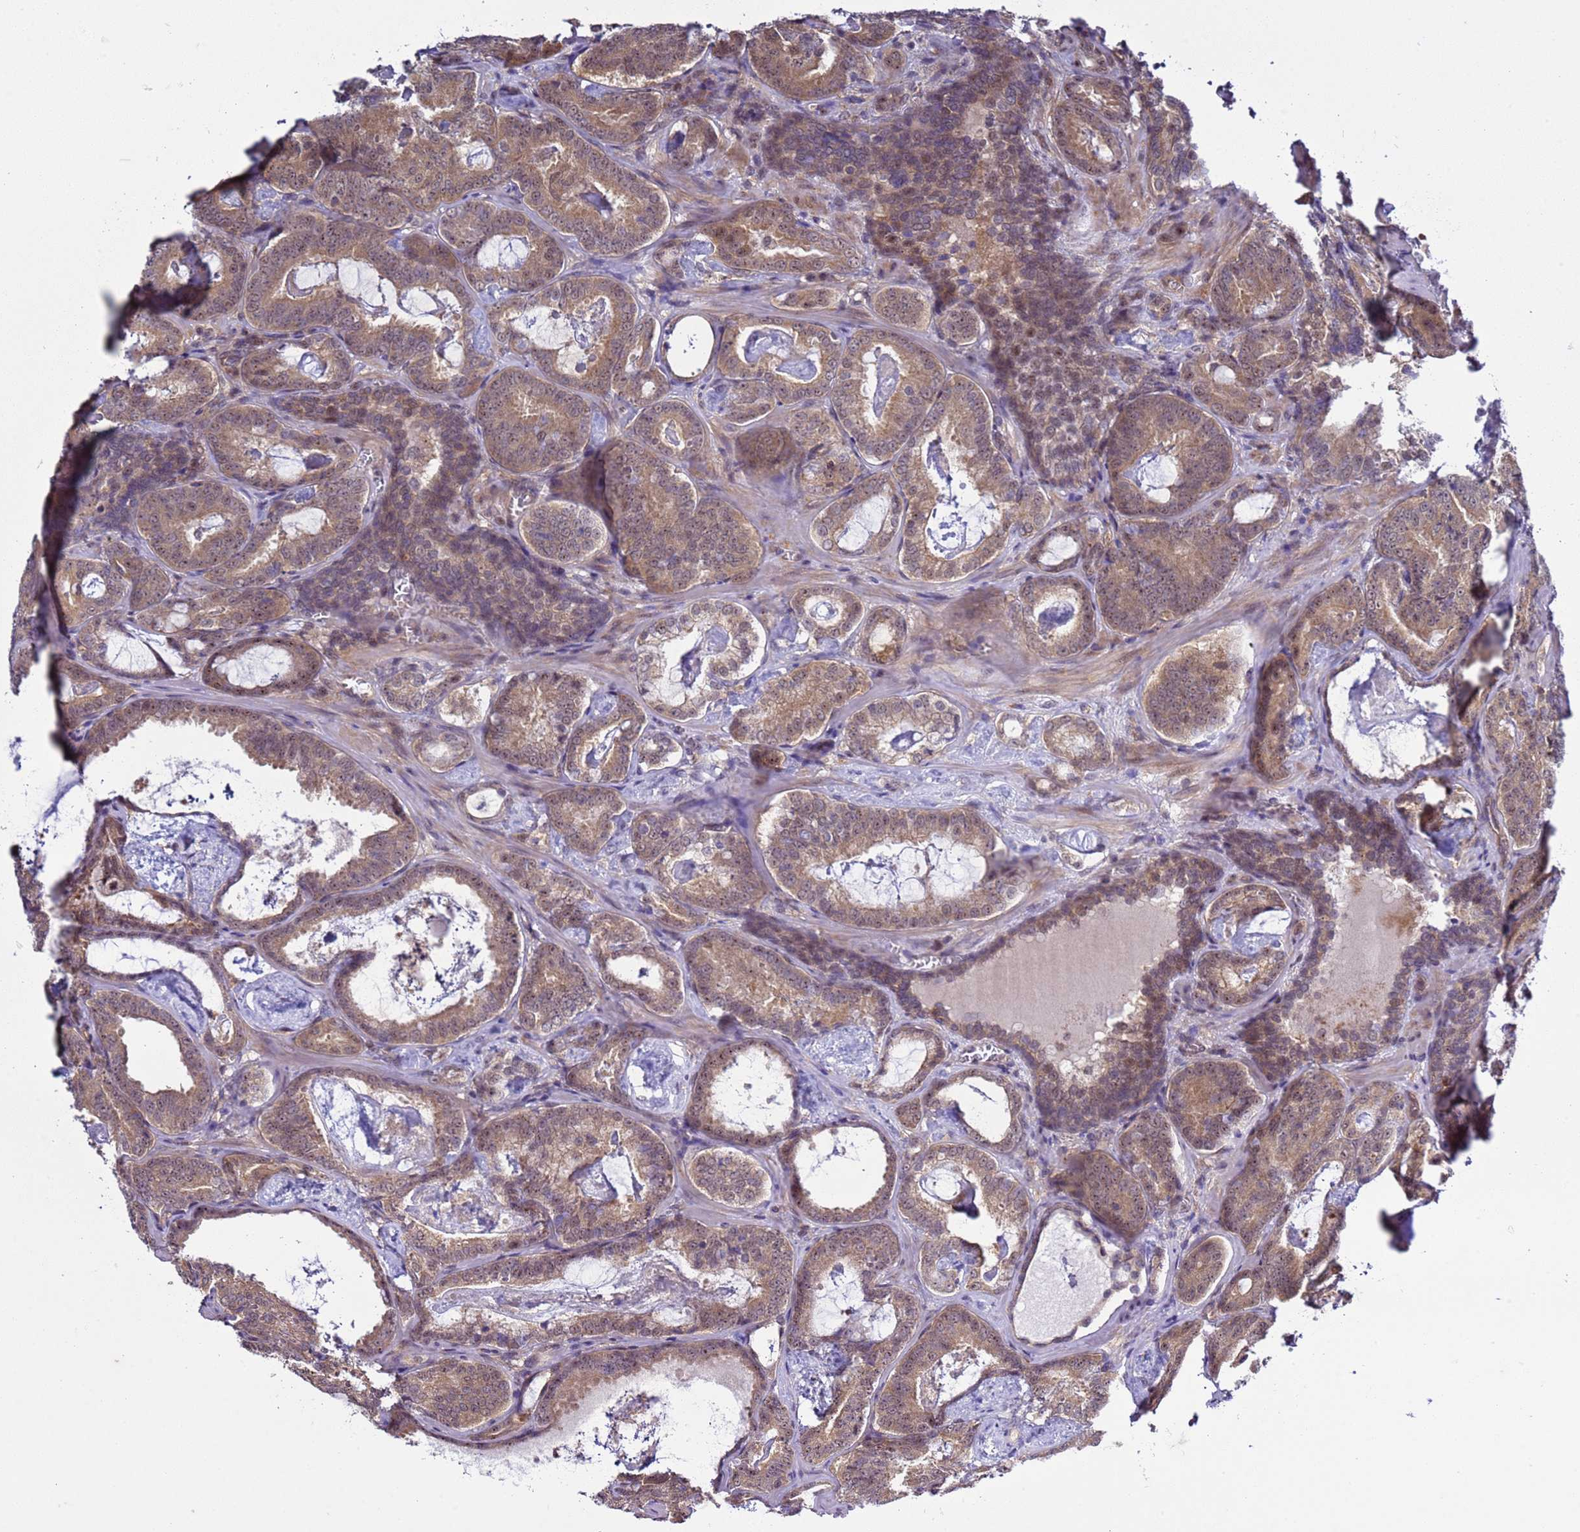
{"staining": {"intensity": "moderate", "quantity": ">75%", "location": "cytoplasmic/membranous,nuclear"}, "tissue": "prostate cancer", "cell_type": "Tumor cells", "image_type": "cancer", "snomed": [{"axis": "morphology", "description": "Adenocarcinoma, Low grade"}, {"axis": "topography", "description": "Prostate"}], "caption": "Human prostate adenocarcinoma (low-grade) stained for a protein (brown) demonstrates moderate cytoplasmic/membranous and nuclear positive staining in about >75% of tumor cells.", "gene": "GEN1", "patient": {"sex": "male", "age": 60}}